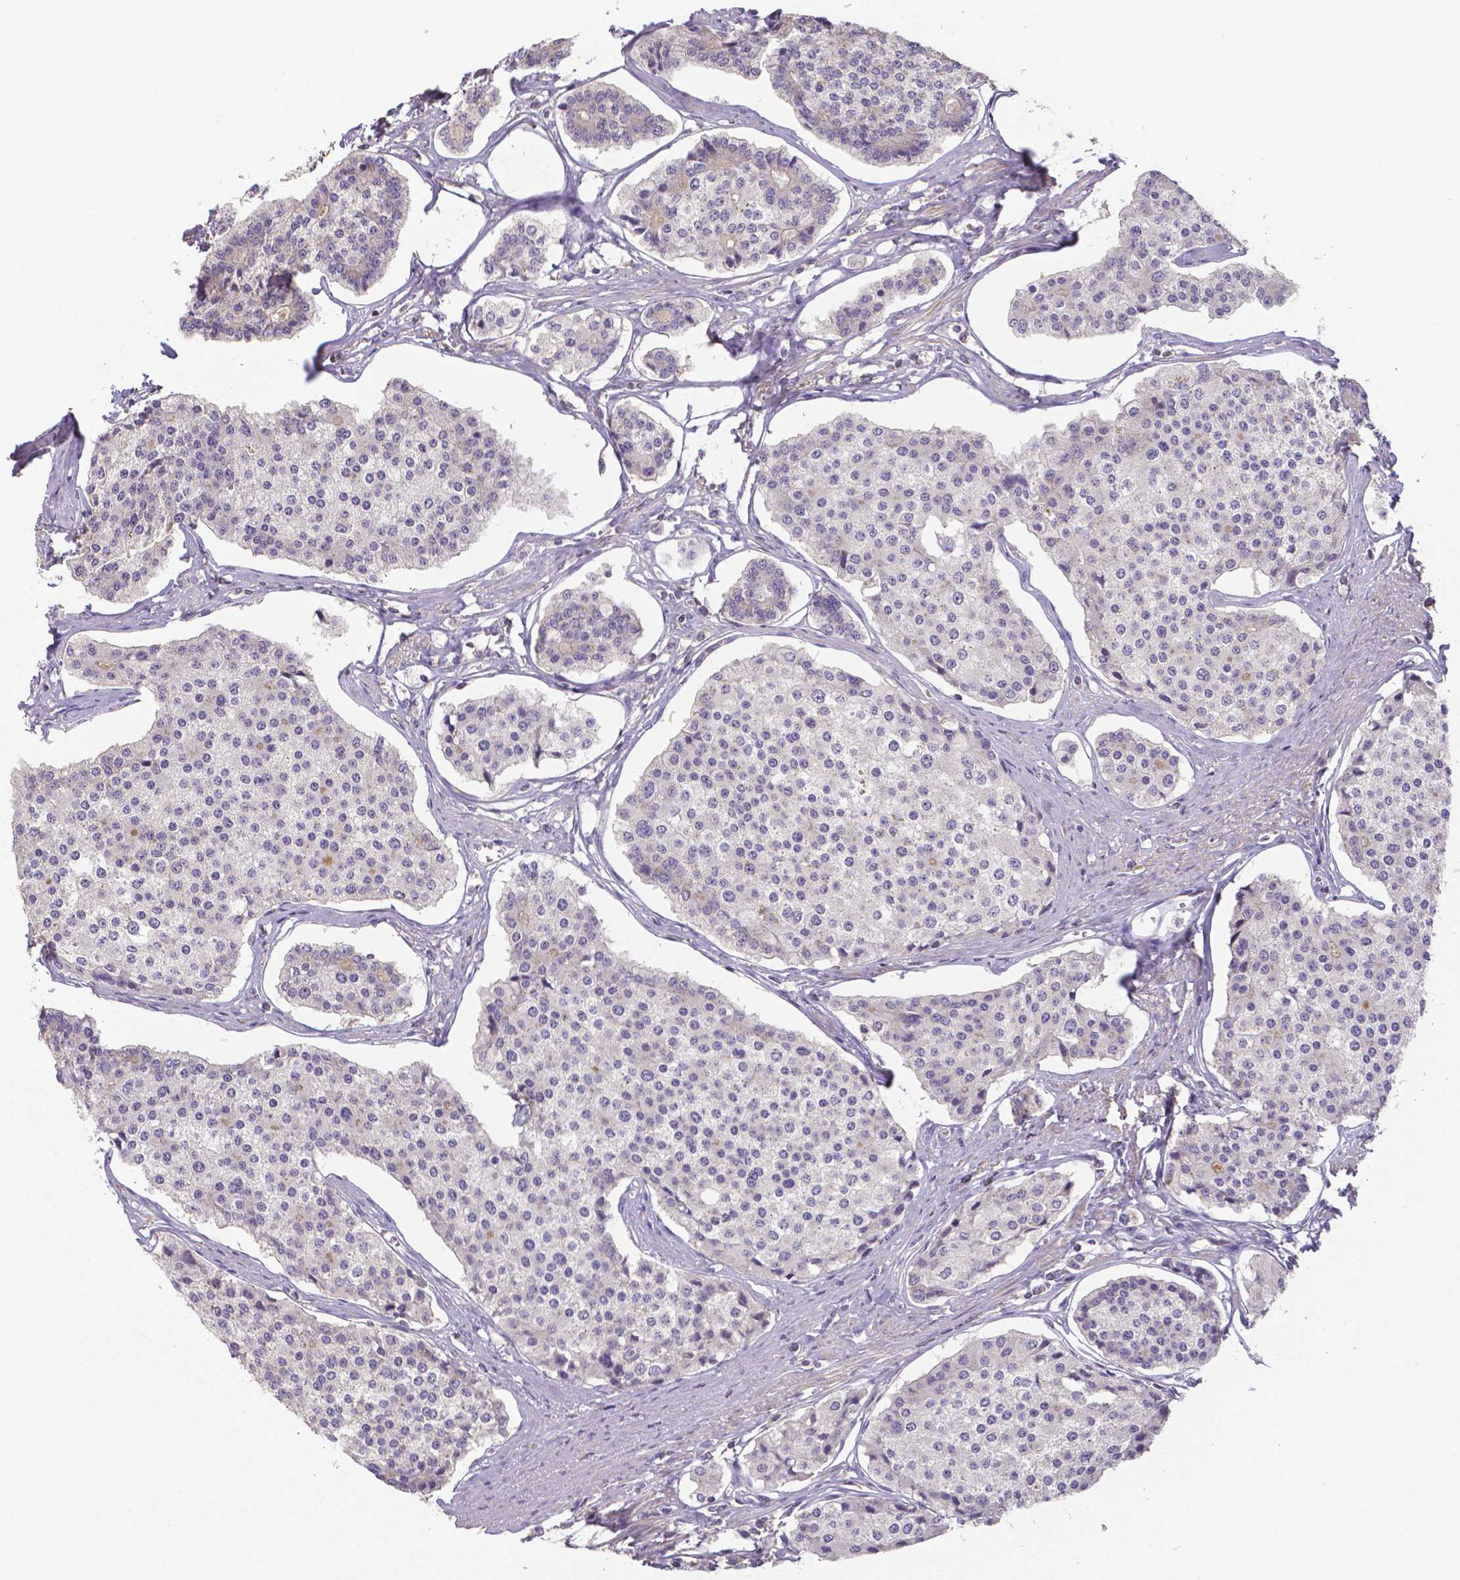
{"staining": {"intensity": "negative", "quantity": "none", "location": "none"}, "tissue": "carcinoid", "cell_type": "Tumor cells", "image_type": "cancer", "snomed": [{"axis": "morphology", "description": "Carcinoid, malignant, NOS"}, {"axis": "topography", "description": "Small intestine"}], "caption": "Tumor cells are negative for brown protein staining in malignant carcinoid.", "gene": "CRMP1", "patient": {"sex": "female", "age": 65}}